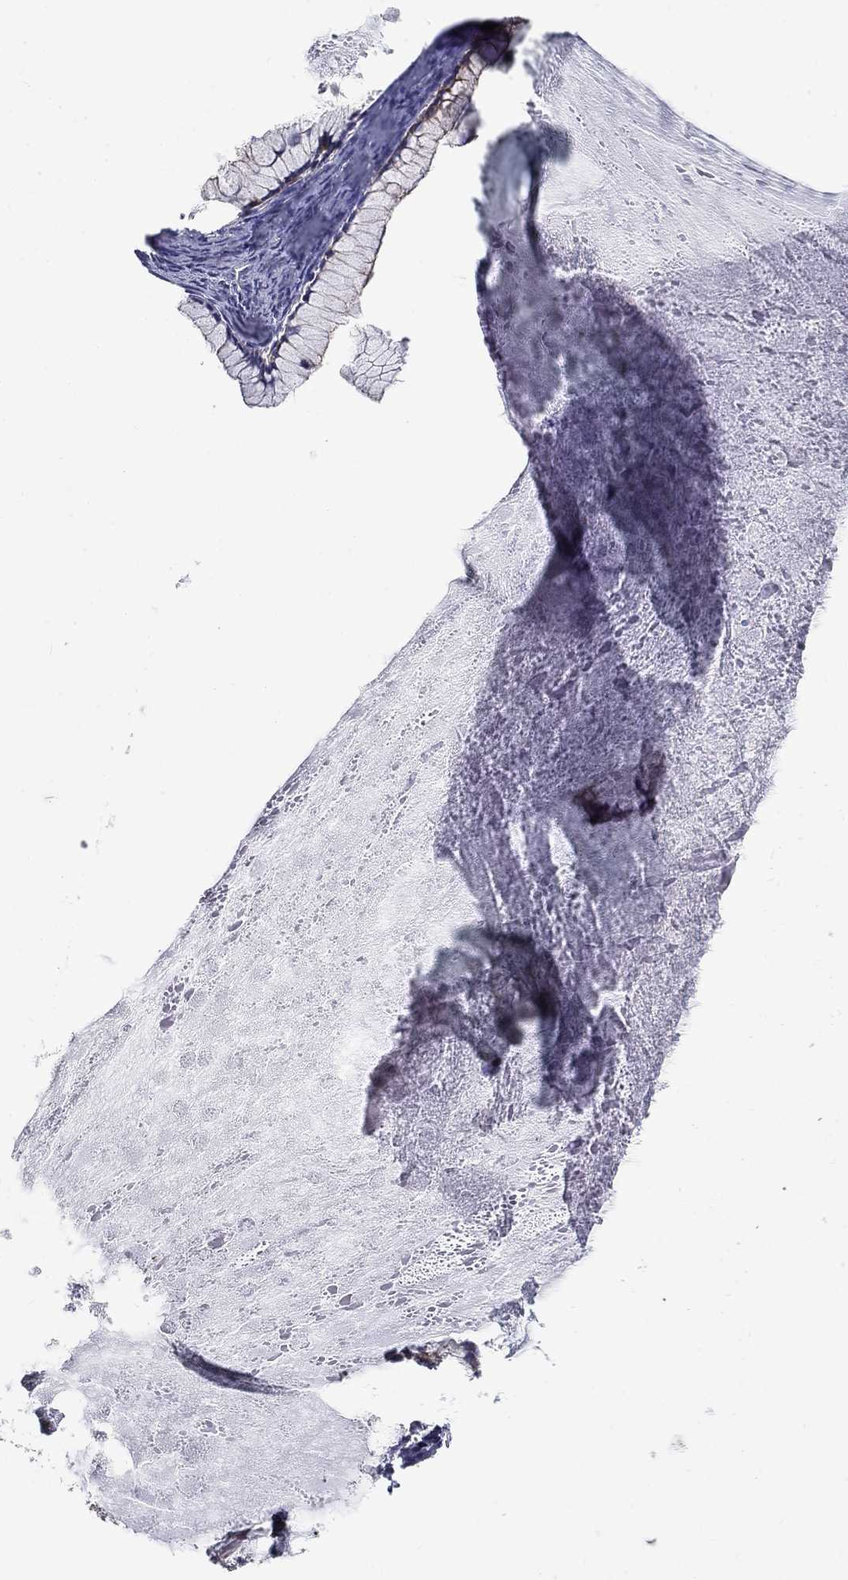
{"staining": {"intensity": "negative", "quantity": "none", "location": "none"}, "tissue": "ovarian cancer", "cell_type": "Tumor cells", "image_type": "cancer", "snomed": [{"axis": "morphology", "description": "Cystadenocarcinoma, mucinous, NOS"}, {"axis": "topography", "description": "Ovary"}], "caption": "An immunohistochemistry (IHC) micrograph of mucinous cystadenocarcinoma (ovarian) is shown. There is no staining in tumor cells of mucinous cystadenocarcinoma (ovarian). Brightfield microscopy of immunohistochemistry (IHC) stained with DAB (3,3'-diaminobenzidine) (brown) and hematoxylin (blue), captured at high magnification.", "gene": "ALDH4A1", "patient": {"sex": "female", "age": 41}}